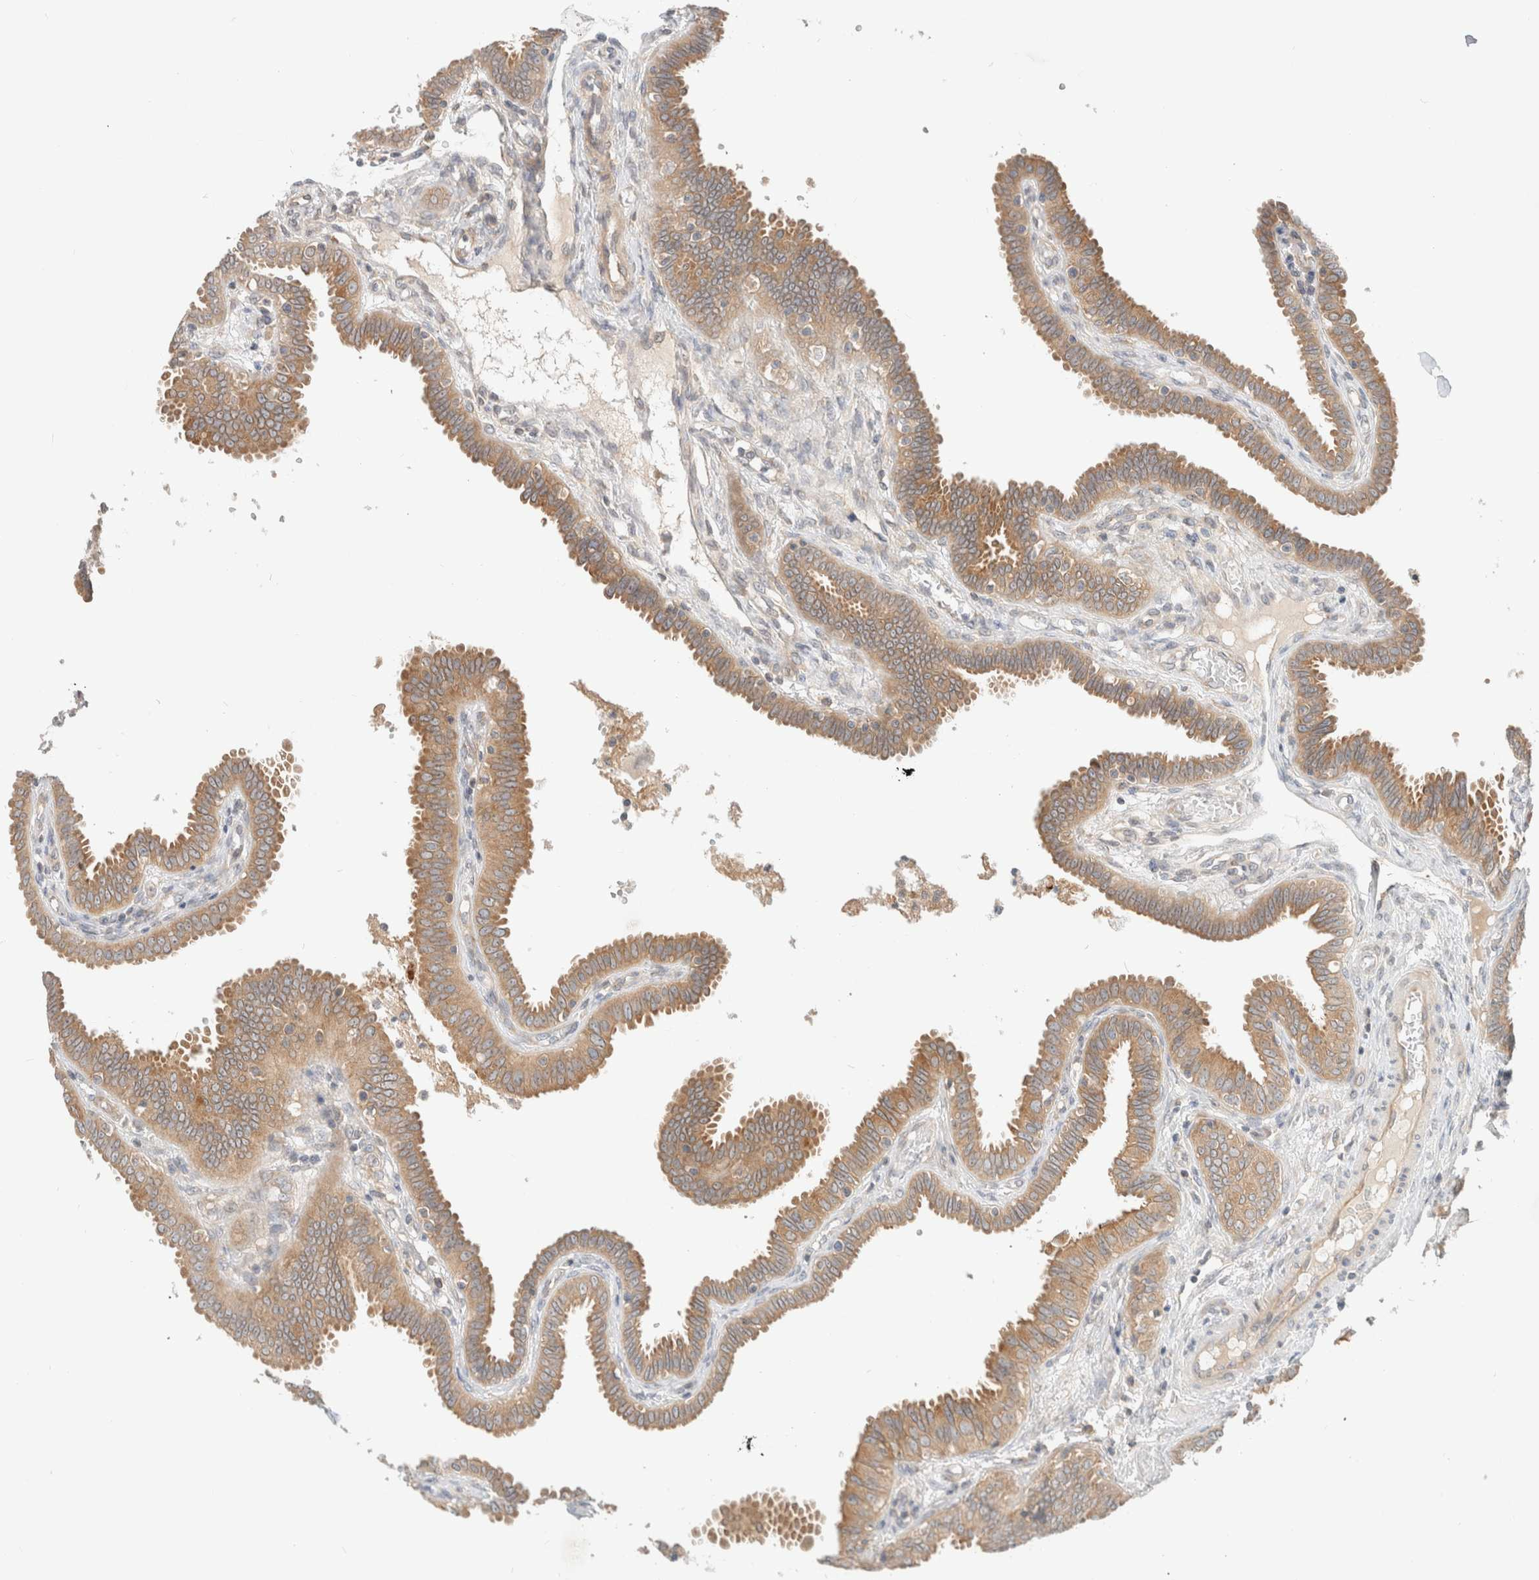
{"staining": {"intensity": "moderate", "quantity": ">75%", "location": "cytoplasmic/membranous"}, "tissue": "fallopian tube", "cell_type": "Glandular cells", "image_type": "normal", "snomed": [{"axis": "morphology", "description": "Normal tissue, NOS"}, {"axis": "topography", "description": "Fallopian tube"}], "caption": "Protein staining displays moderate cytoplasmic/membranous staining in about >75% of glandular cells in benign fallopian tube. The staining was performed using DAB (3,3'-diaminobenzidine), with brown indicating positive protein expression. Nuclei are stained blue with hematoxylin.", "gene": "MARK3", "patient": {"sex": "female", "age": 32}}